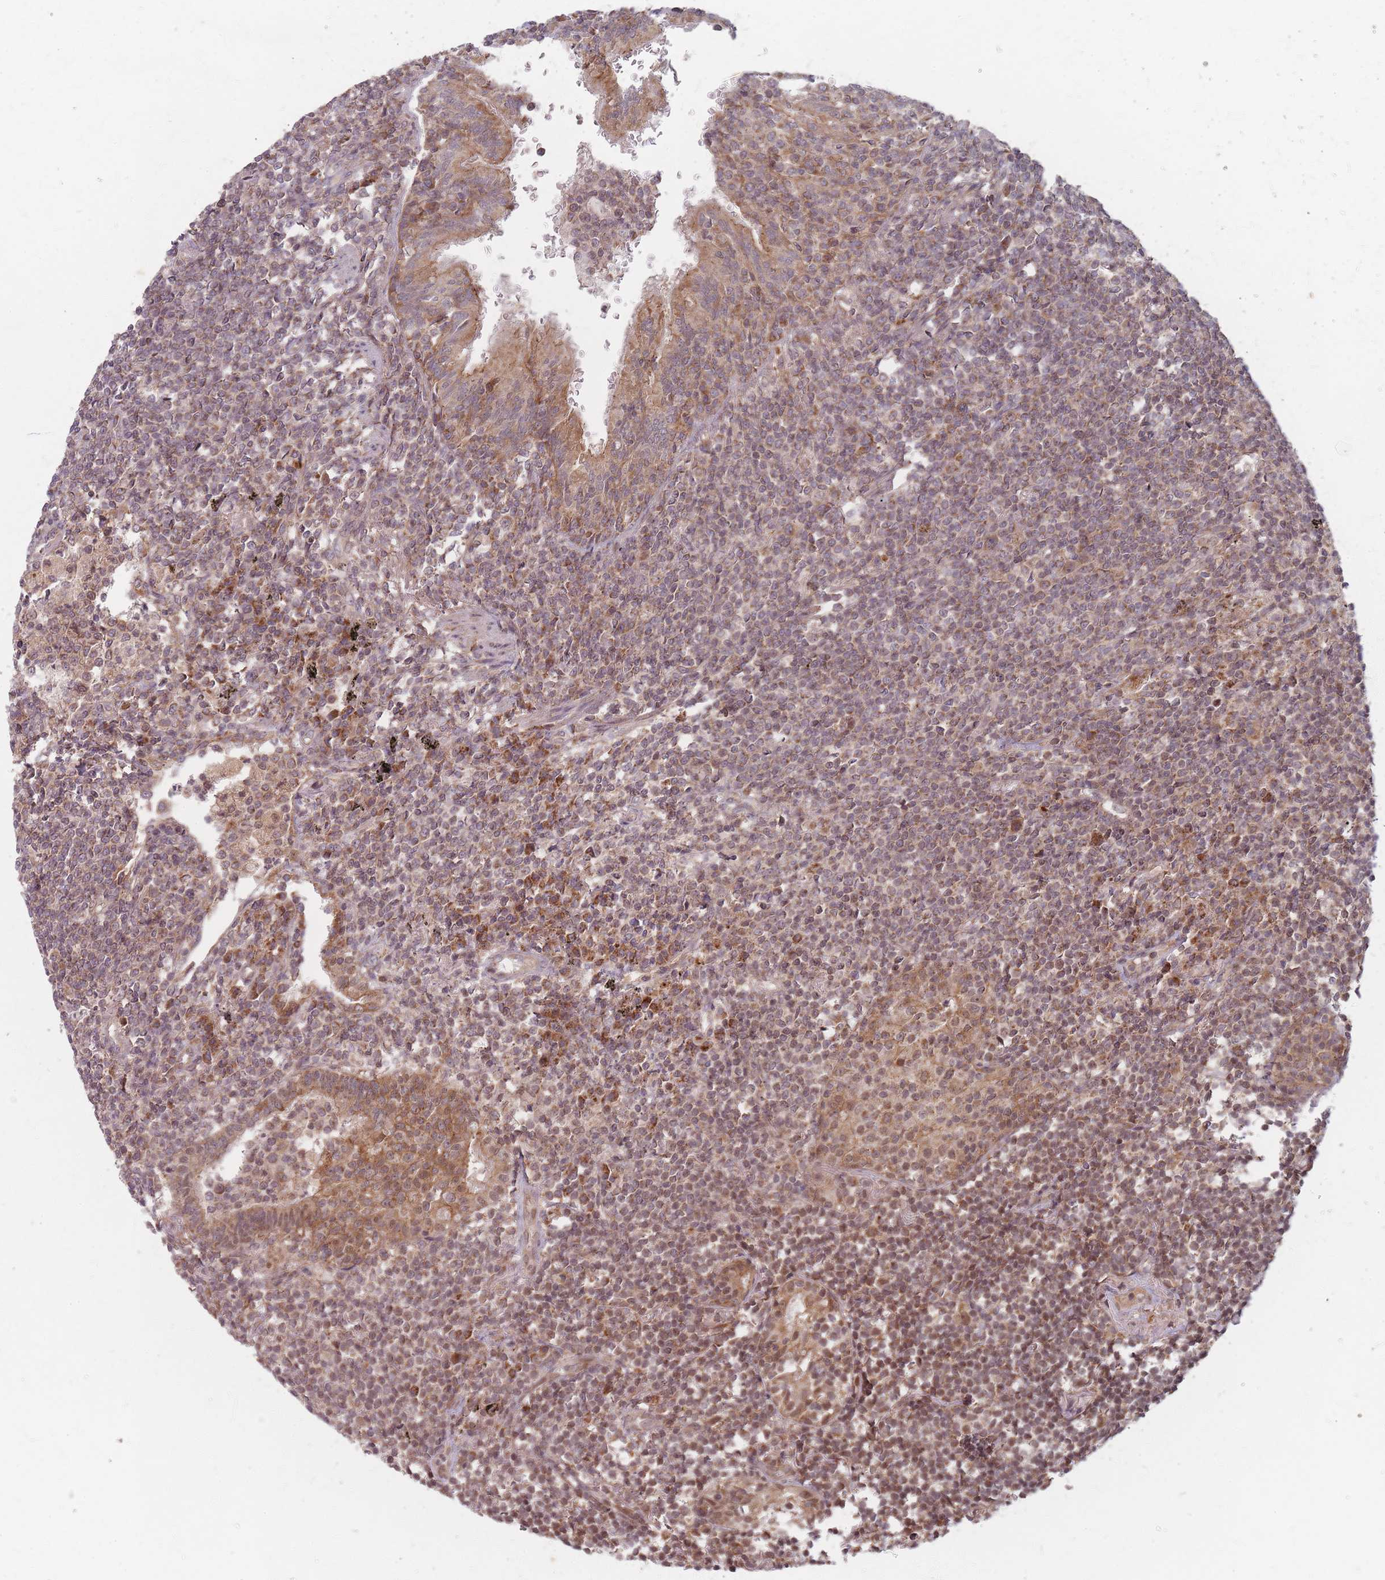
{"staining": {"intensity": "weak", "quantity": ">75%", "location": "cytoplasmic/membranous,nuclear"}, "tissue": "lymphoma", "cell_type": "Tumor cells", "image_type": "cancer", "snomed": [{"axis": "morphology", "description": "Malignant lymphoma, non-Hodgkin's type, Low grade"}, {"axis": "topography", "description": "Lung"}], "caption": "IHC (DAB (3,3'-diaminobenzidine)) staining of human malignant lymphoma, non-Hodgkin's type (low-grade) exhibits weak cytoplasmic/membranous and nuclear protein positivity in approximately >75% of tumor cells.", "gene": "RADX", "patient": {"sex": "female", "age": 71}}